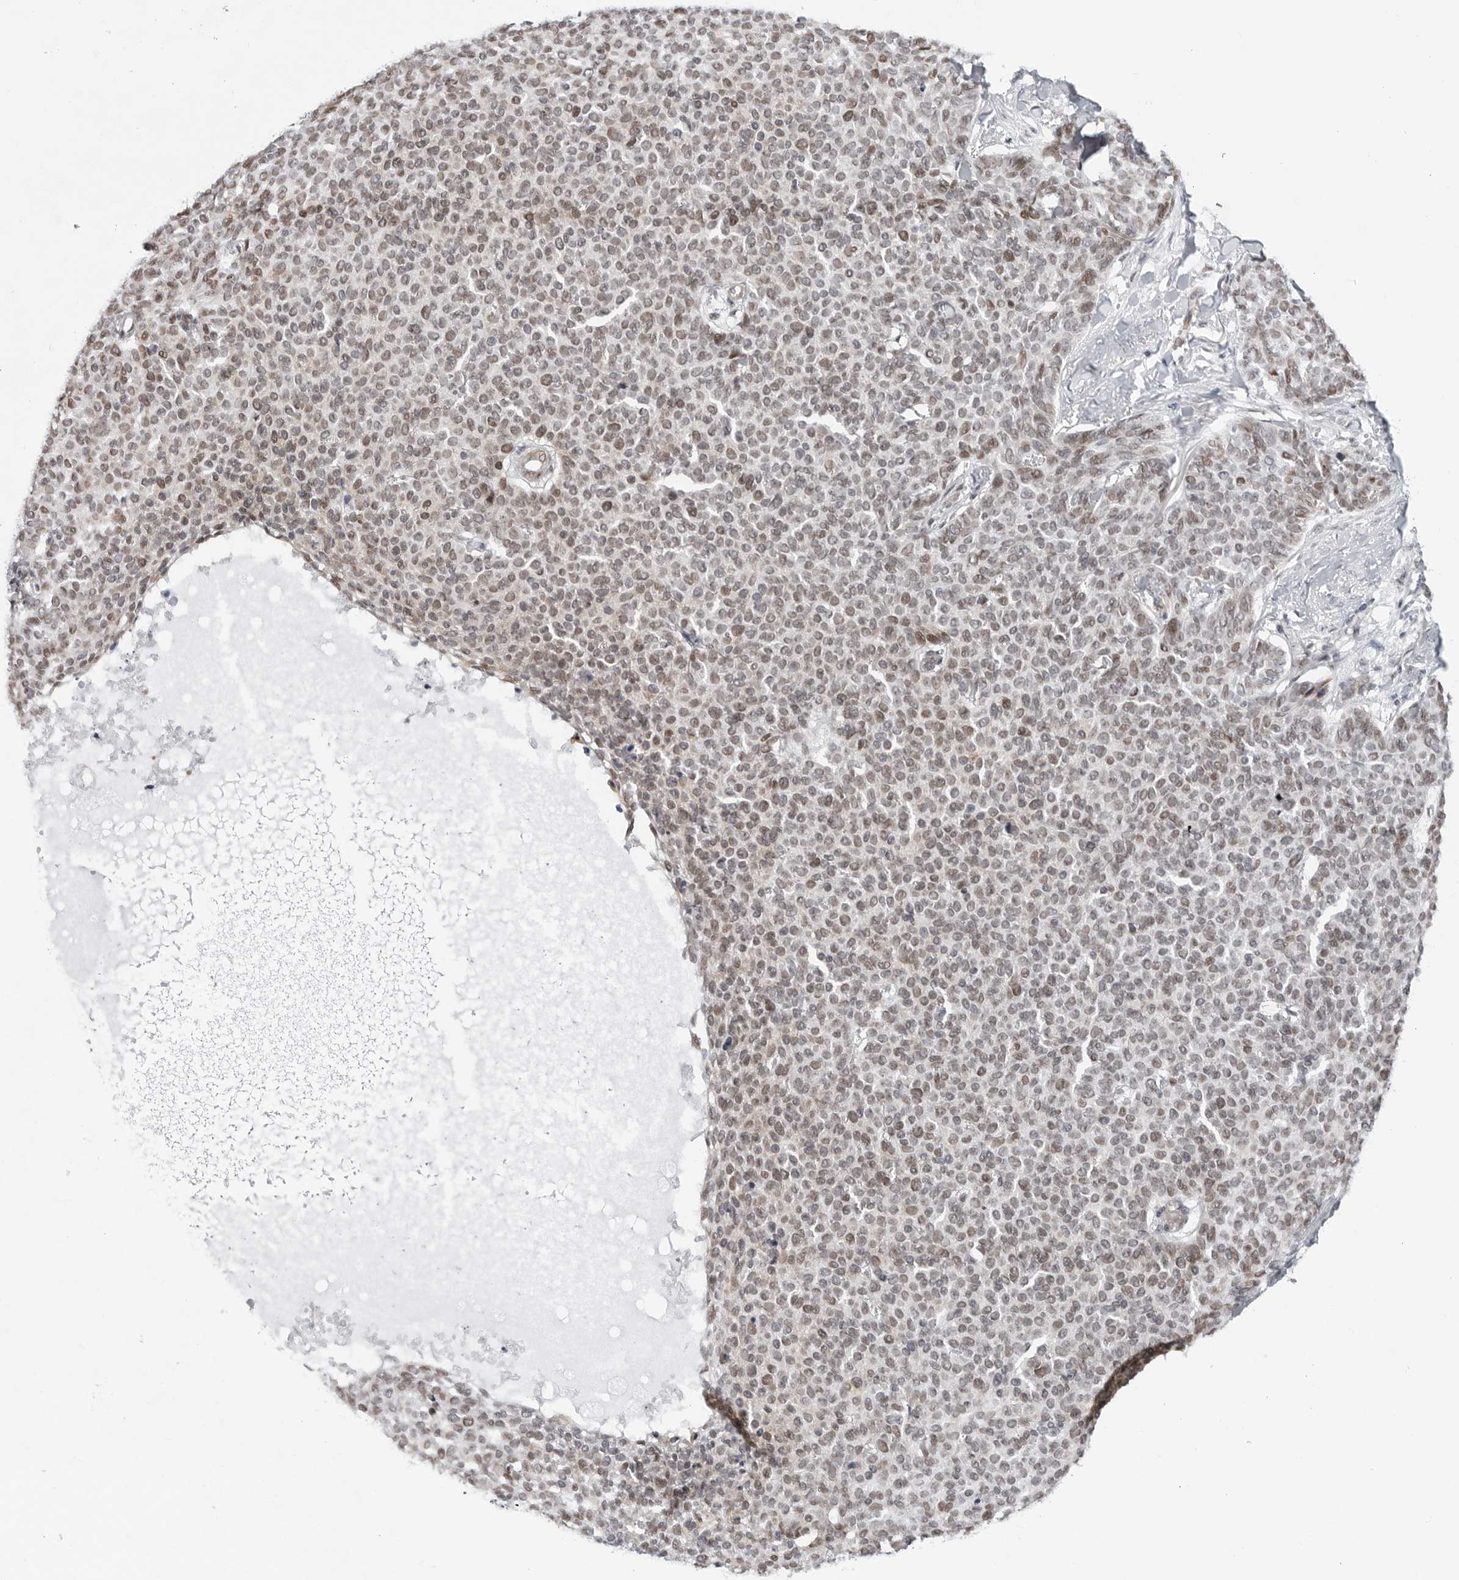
{"staining": {"intensity": "weak", "quantity": "25%-75%", "location": "cytoplasmic/membranous,nuclear"}, "tissue": "skin cancer", "cell_type": "Tumor cells", "image_type": "cancer", "snomed": [{"axis": "morphology", "description": "Normal tissue, NOS"}, {"axis": "morphology", "description": "Basal cell carcinoma"}, {"axis": "topography", "description": "Skin"}], "caption": "A photomicrograph showing weak cytoplasmic/membranous and nuclear staining in about 25%-75% of tumor cells in skin basal cell carcinoma, as visualized by brown immunohistochemical staining.", "gene": "FAM135B", "patient": {"sex": "male", "age": 50}}